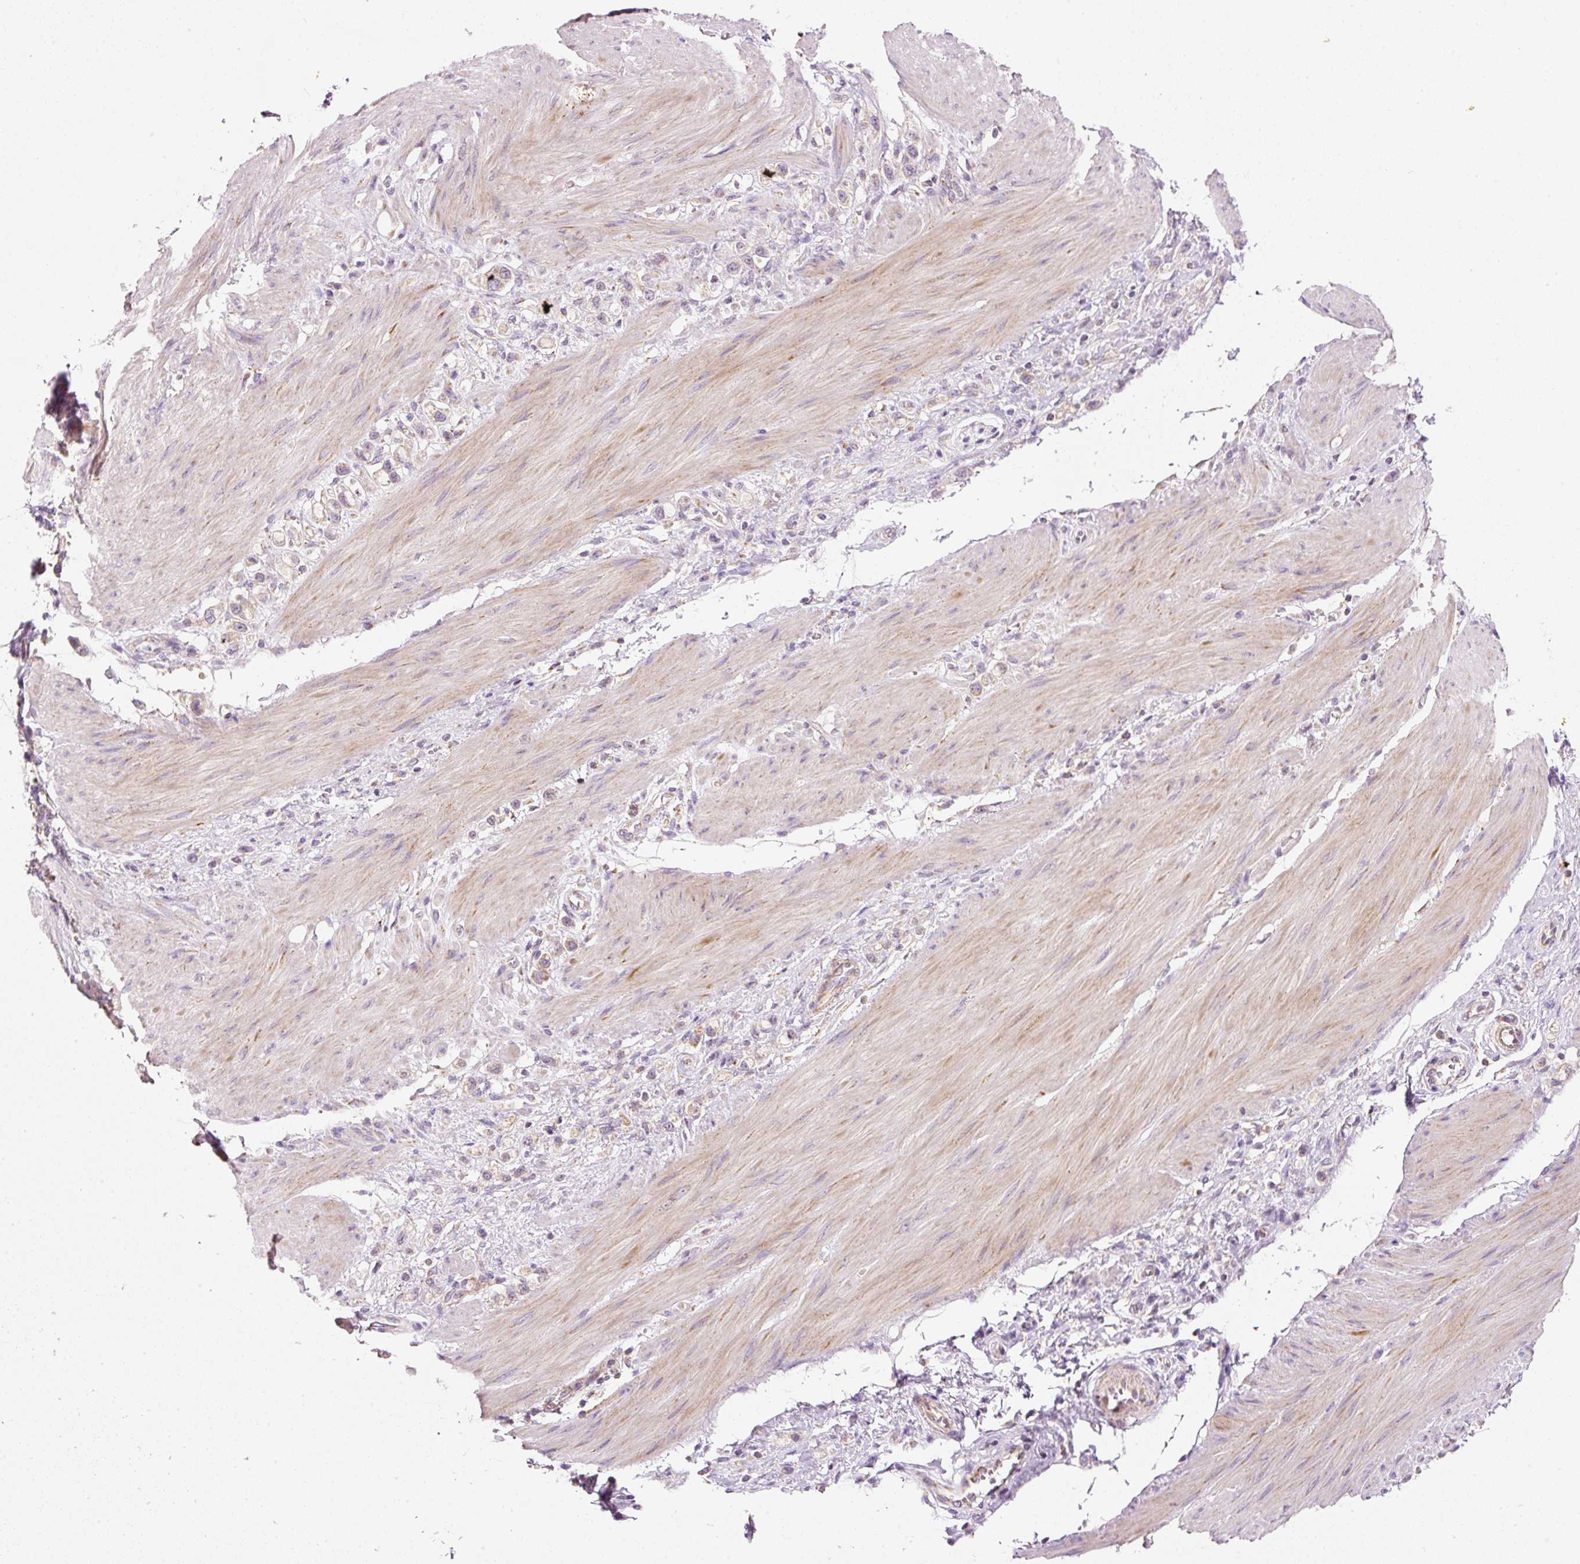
{"staining": {"intensity": "weak", "quantity": "25%-75%", "location": "cytoplasmic/membranous"}, "tissue": "stomach cancer", "cell_type": "Tumor cells", "image_type": "cancer", "snomed": [{"axis": "morphology", "description": "Adenocarcinoma, NOS"}, {"axis": "topography", "description": "Stomach"}], "caption": "Stomach cancer (adenocarcinoma) stained for a protein (brown) shows weak cytoplasmic/membranous positive staining in approximately 25%-75% of tumor cells.", "gene": "FAM78B", "patient": {"sex": "female", "age": 65}}